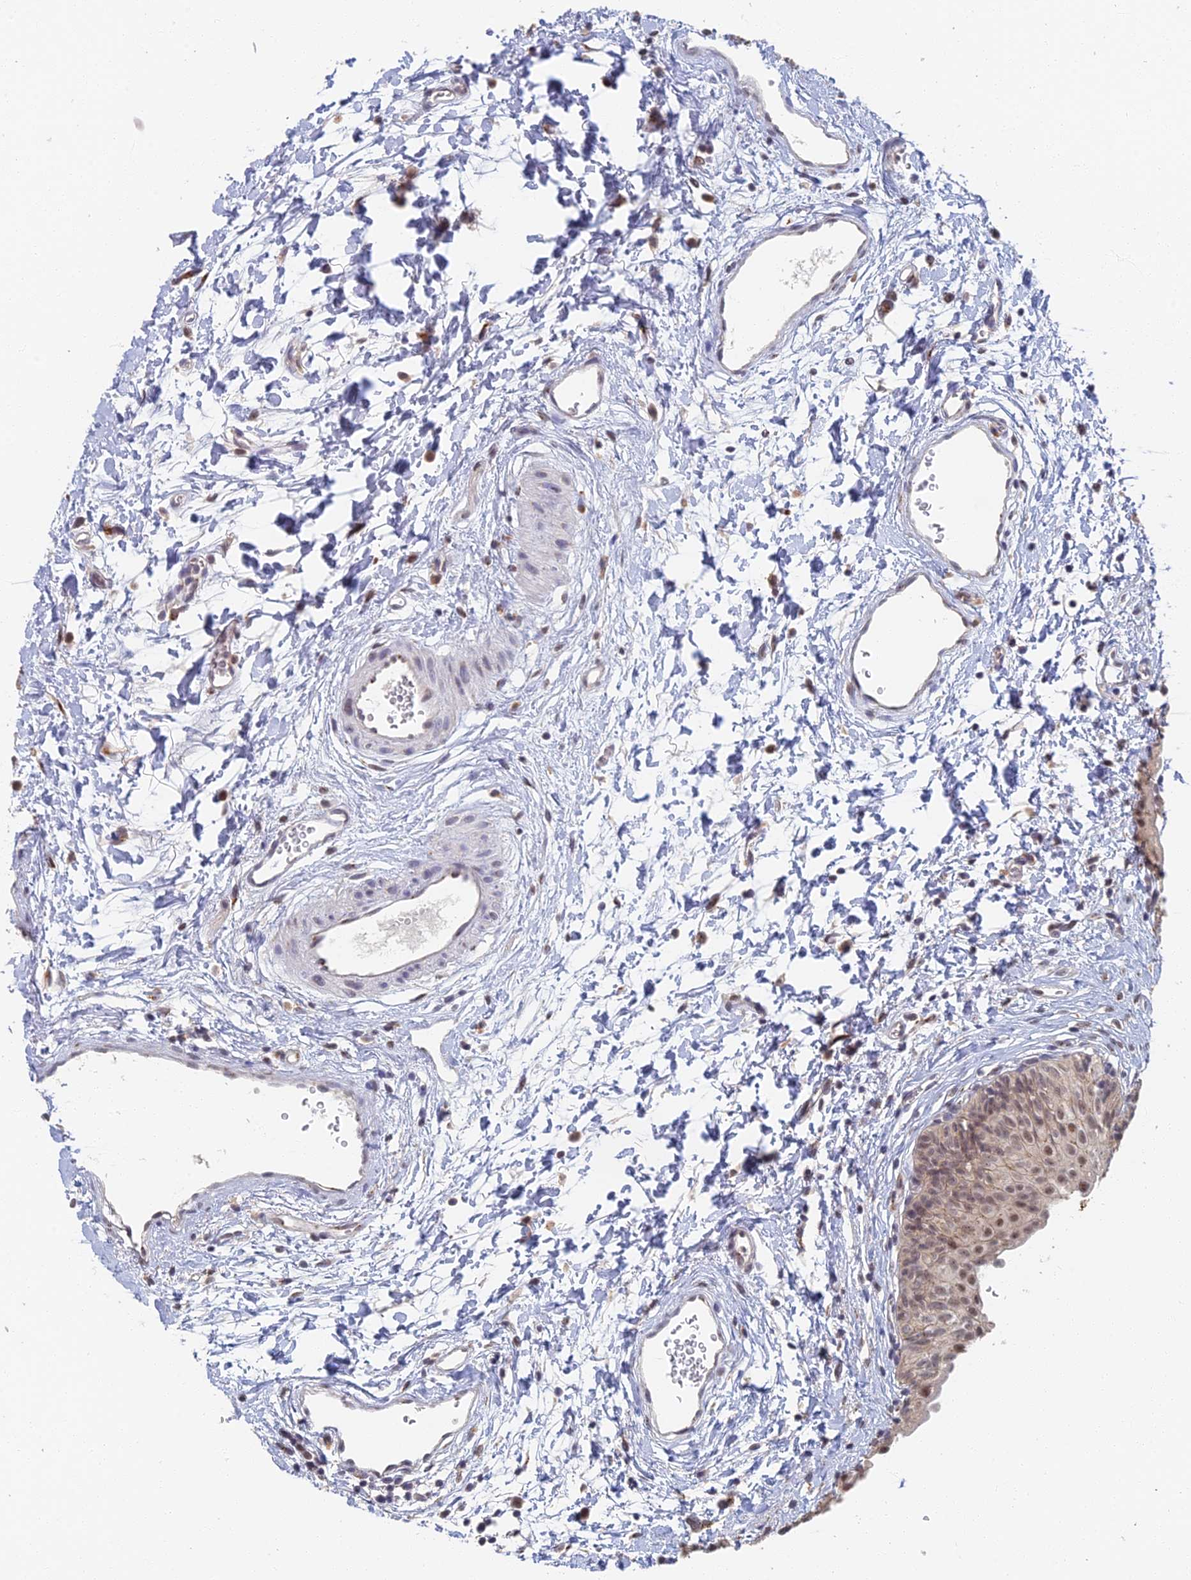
{"staining": {"intensity": "weak", "quantity": "25%-75%", "location": "nuclear"}, "tissue": "urinary bladder", "cell_type": "Urothelial cells", "image_type": "normal", "snomed": [{"axis": "morphology", "description": "Normal tissue, NOS"}, {"axis": "topography", "description": "Urinary bladder"}], "caption": "Weak nuclear expression for a protein is identified in approximately 25%-75% of urothelial cells of unremarkable urinary bladder using immunohistochemistry (IHC).", "gene": "GPATCH1", "patient": {"sex": "male", "age": 51}}